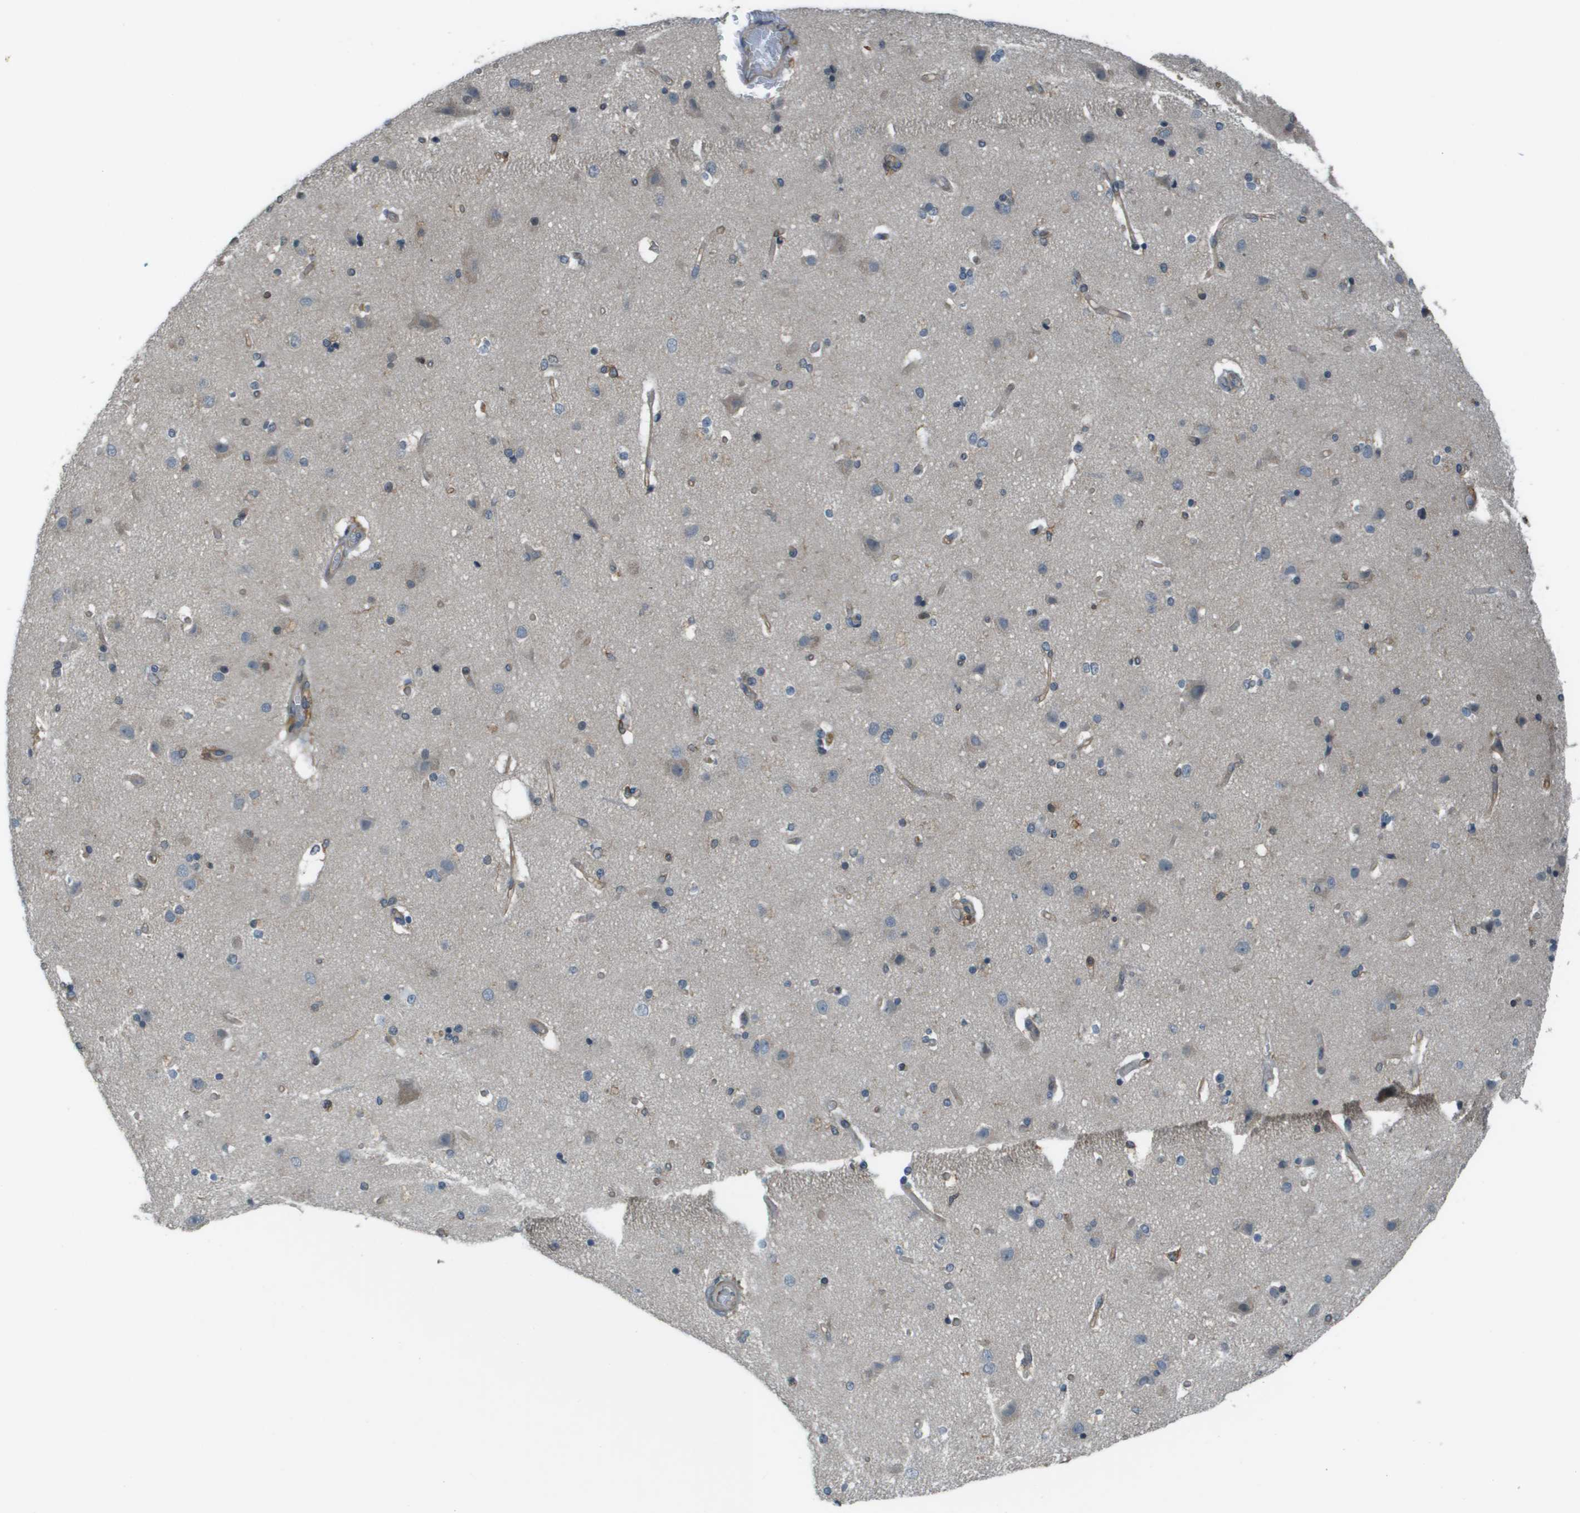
{"staining": {"intensity": "moderate", "quantity": "25%-75%", "location": "cytoplasmic/membranous"}, "tissue": "cerebral cortex", "cell_type": "Endothelial cells", "image_type": "normal", "snomed": [{"axis": "morphology", "description": "Normal tissue, NOS"}, {"axis": "topography", "description": "Cerebral cortex"}], "caption": "An immunohistochemistry histopathology image of benign tissue is shown. Protein staining in brown shows moderate cytoplasmic/membranous positivity in cerebral cortex within endothelial cells. (IHC, brightfield microscopy, high magnification).", "gene": "CORO1B", "patient": {"sex": "female", "age": 54}}